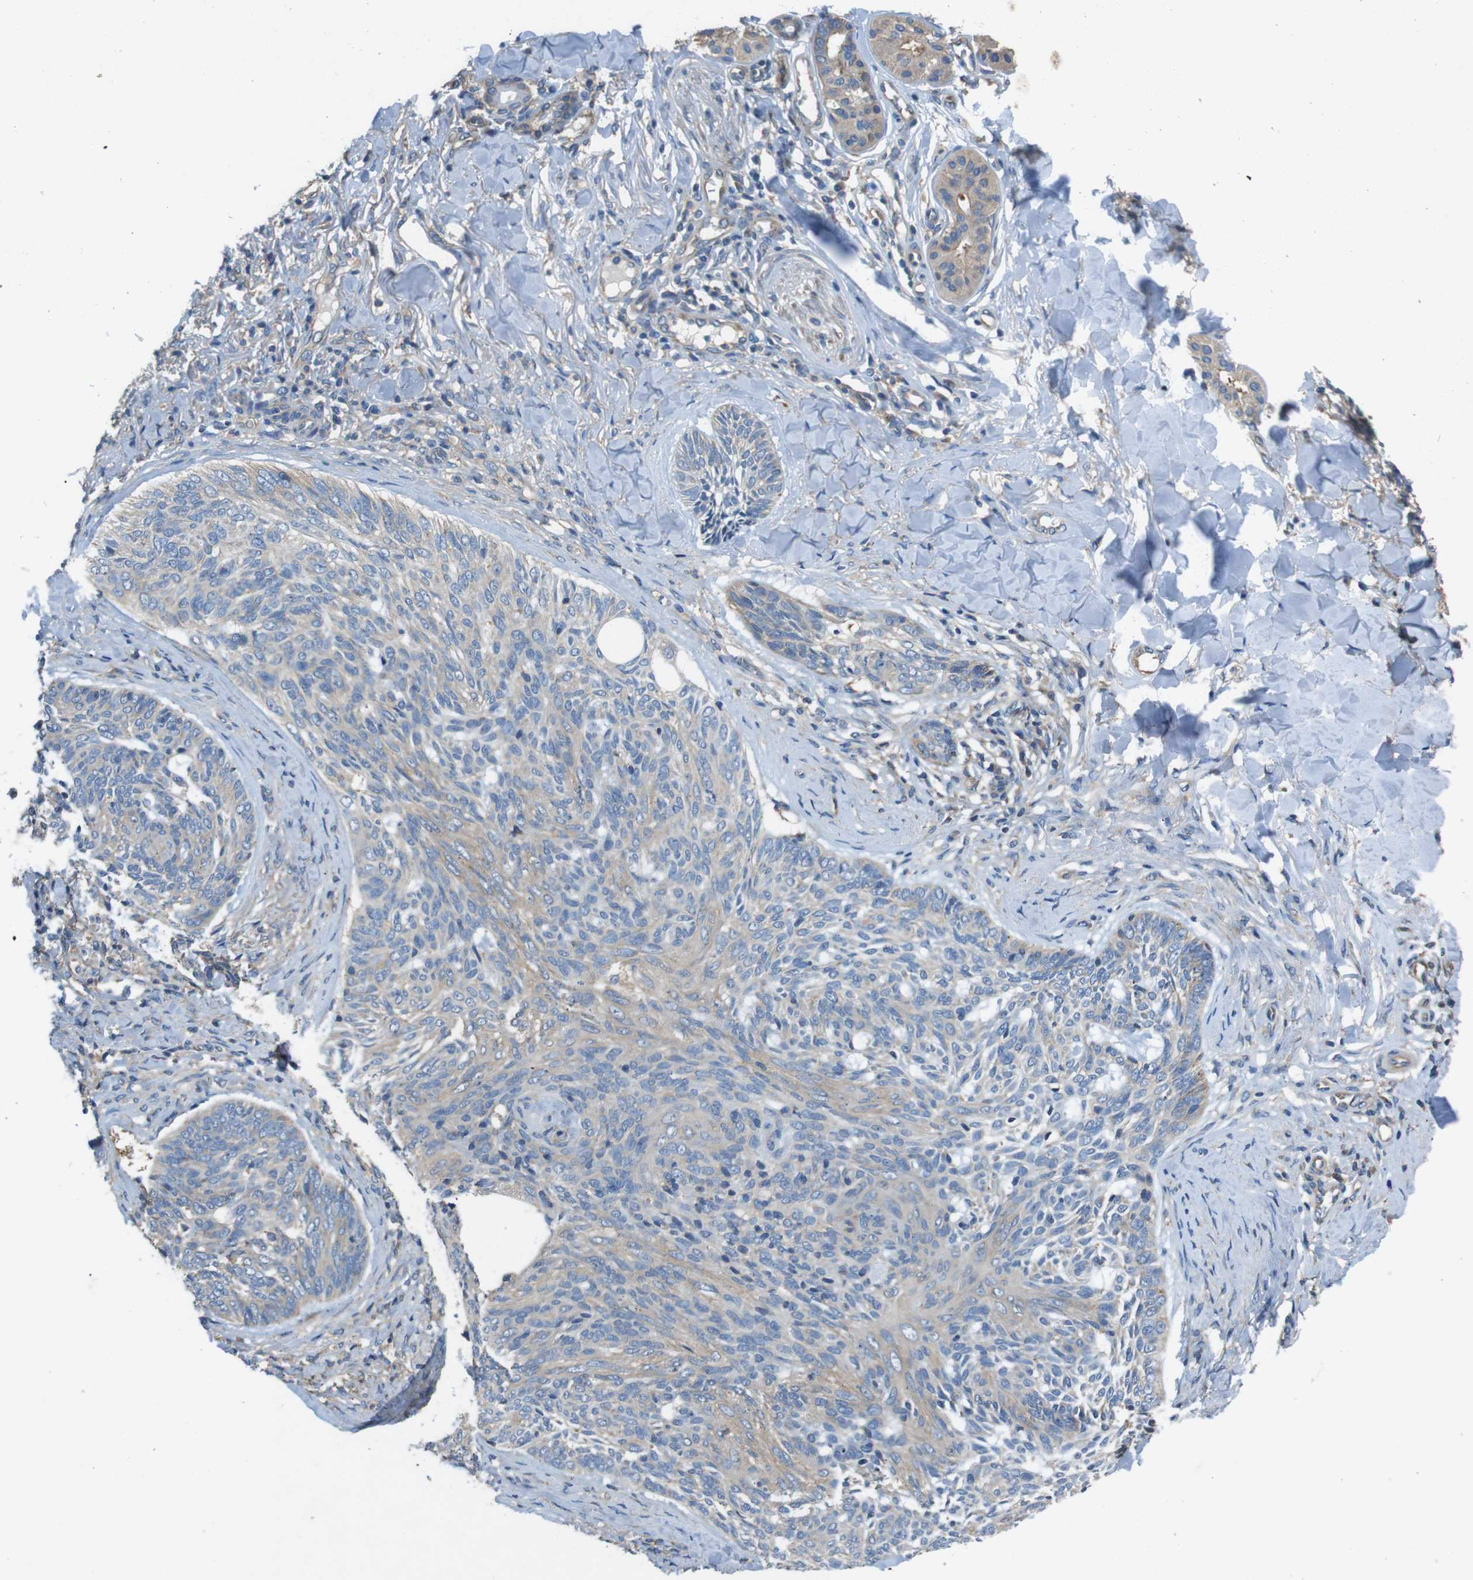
{"staining": {"intensity": "weak", "quantity": ">75%", "location": "cytoplasmic/membranous"}, "tissue": "skin cancer", "cell_type": "Tumor cells", "image_type": "cancer", "snomed": [{"axis": "morphology", "description": "Basal cell carcinoma"}, {"axis": "topography", "description": "Skin"}], "caption": "Protein expression analysis of human skin basal cell carcinoma reveals weak cytoplasmic/membranous expression in about >75% of tumor cells.", "gene": "DCTN1", "patient": {"sex": "male", "age": 43}}